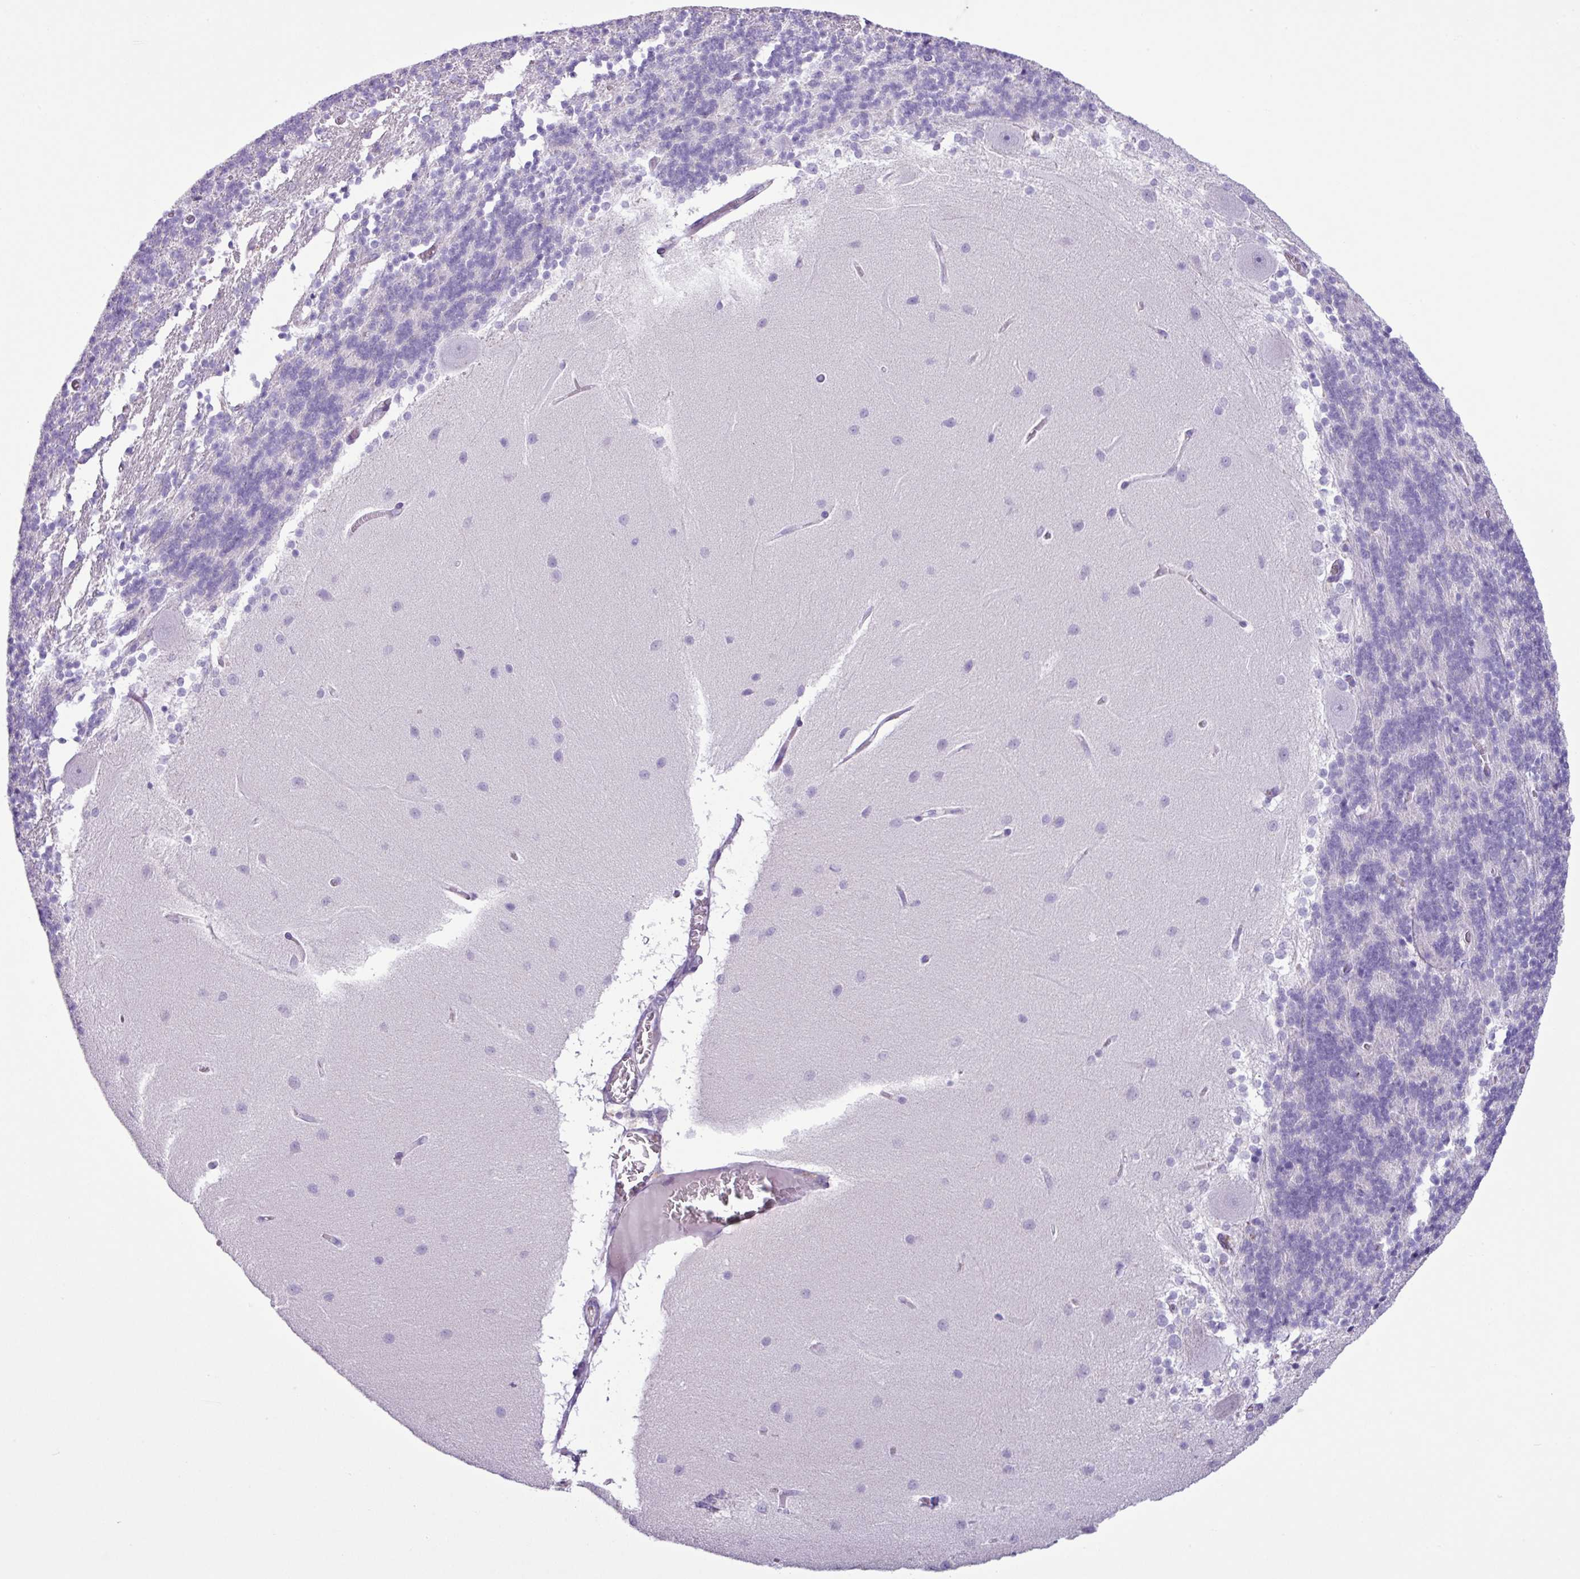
{"staining": {"intensity": "negative", "quantity": "none", "location": "none"}, "tissue": "cerebellum", "cell_type": "Cells in granular layer", "image_type": "normal", "snomed": [{"axis": "morphology", "description": "Normal tissue, NOS"}, {"axis": "topography", "description": "Cerebellum"}], "caption": "DAB immunohistochemical staining of unremarkable human cerebellum reveals no significant staining in cells in granular layer.", "gene": "CYSTM1", "patient": {"sex": "female", "age": 54}}